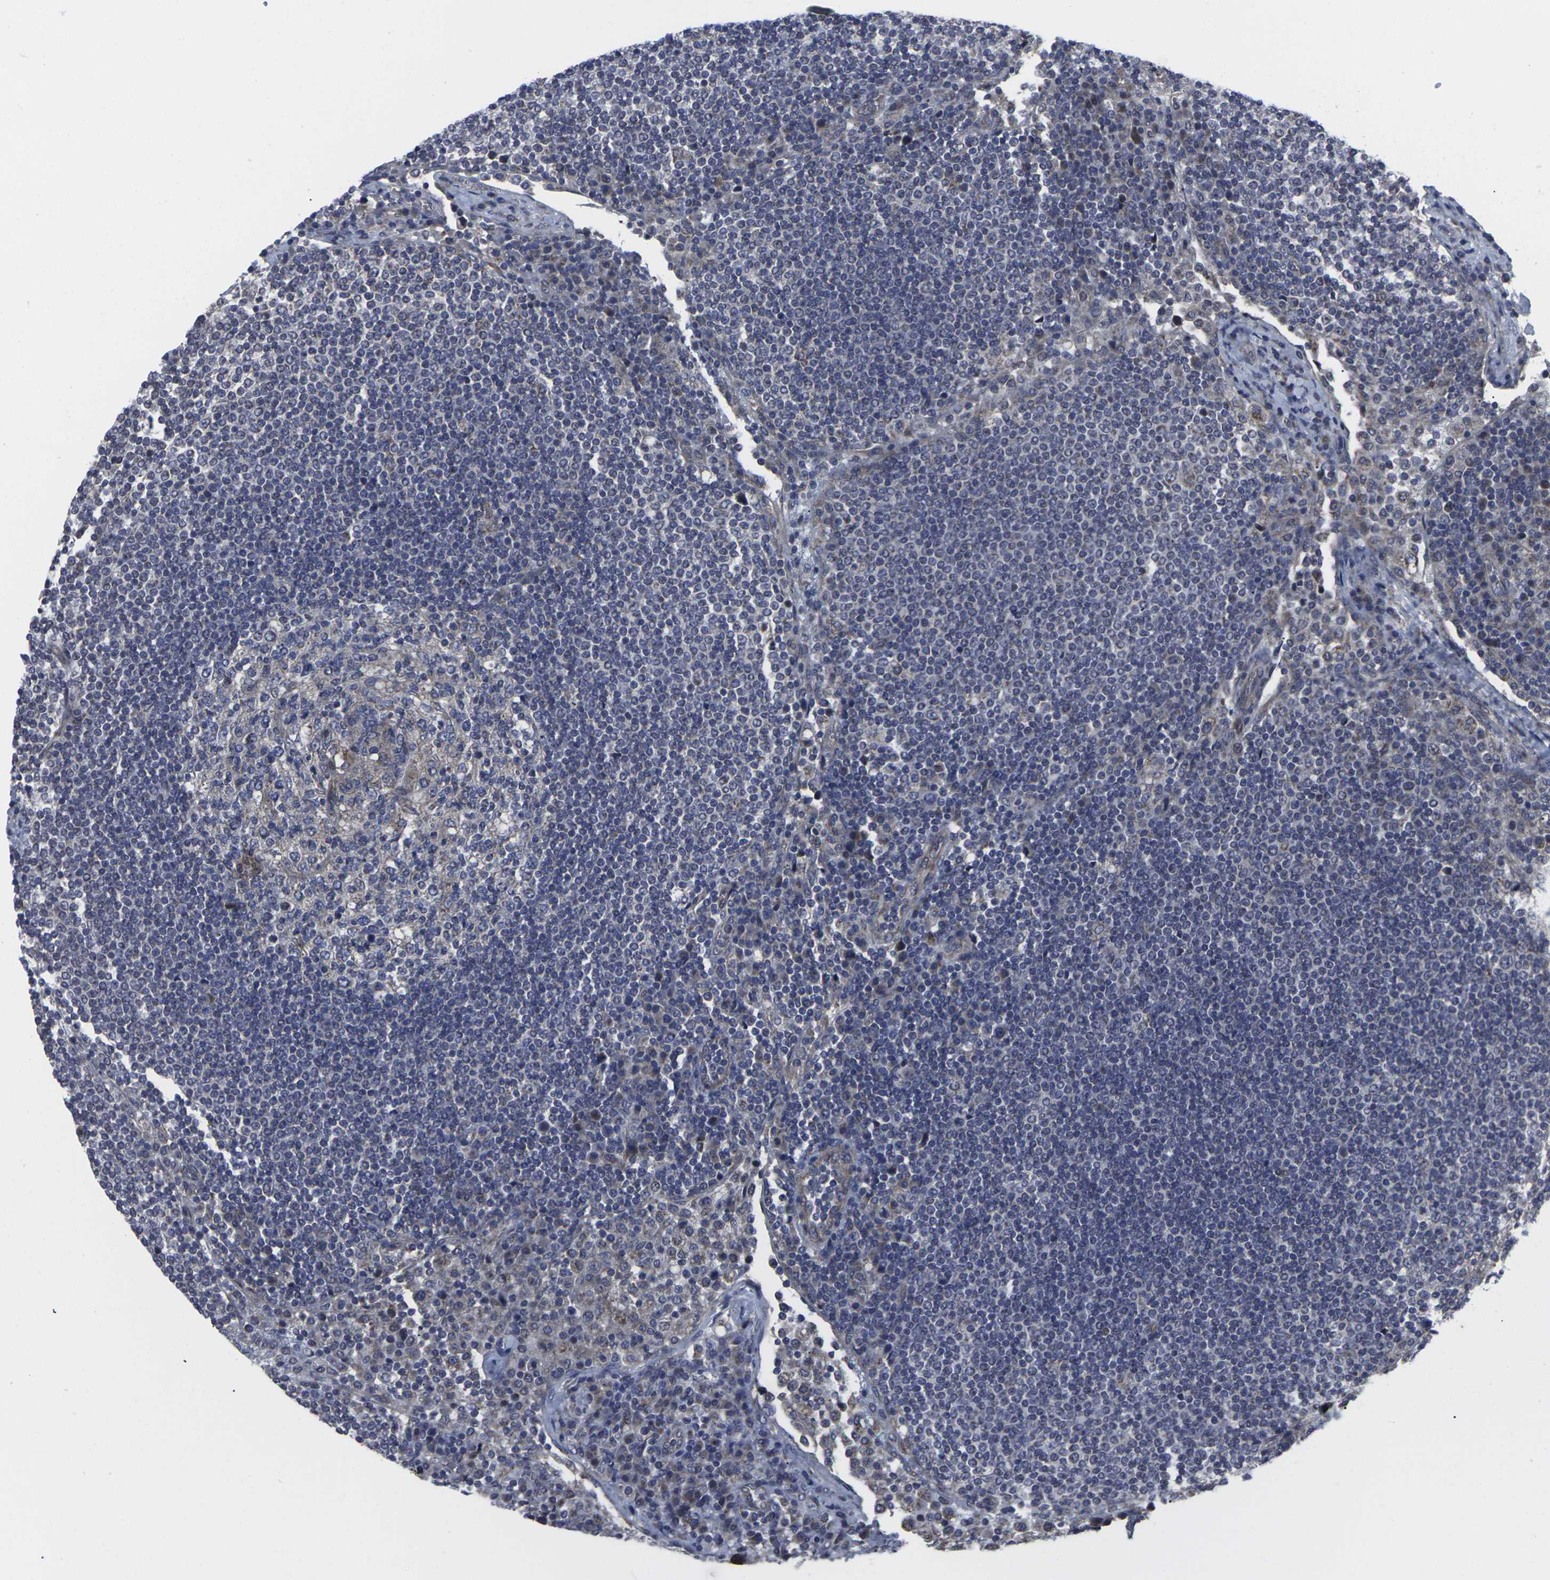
{"staining": {"intensity": "weak", "quantity": "<25%", "location": "cytoplasmic/membranous"}, "tissue": "lymph node", "cell_type": "Germinal center cells", "image_type": "normal", "snomed": [{"axis": "morphology", "description": "Normal tissue, NOS"}, {"axis": "topography", "description": "Lymph node"}], "caption": "This is a histopathology image of IHC staining of unremarkable lymph node, which shows no positivity in germinal center cells. (DAB immunohistochemistry (IHC) with hematoxylin counter stain).", "gene": "MAPKAPK2", "patient": {"sex": "female", "age": 53}}